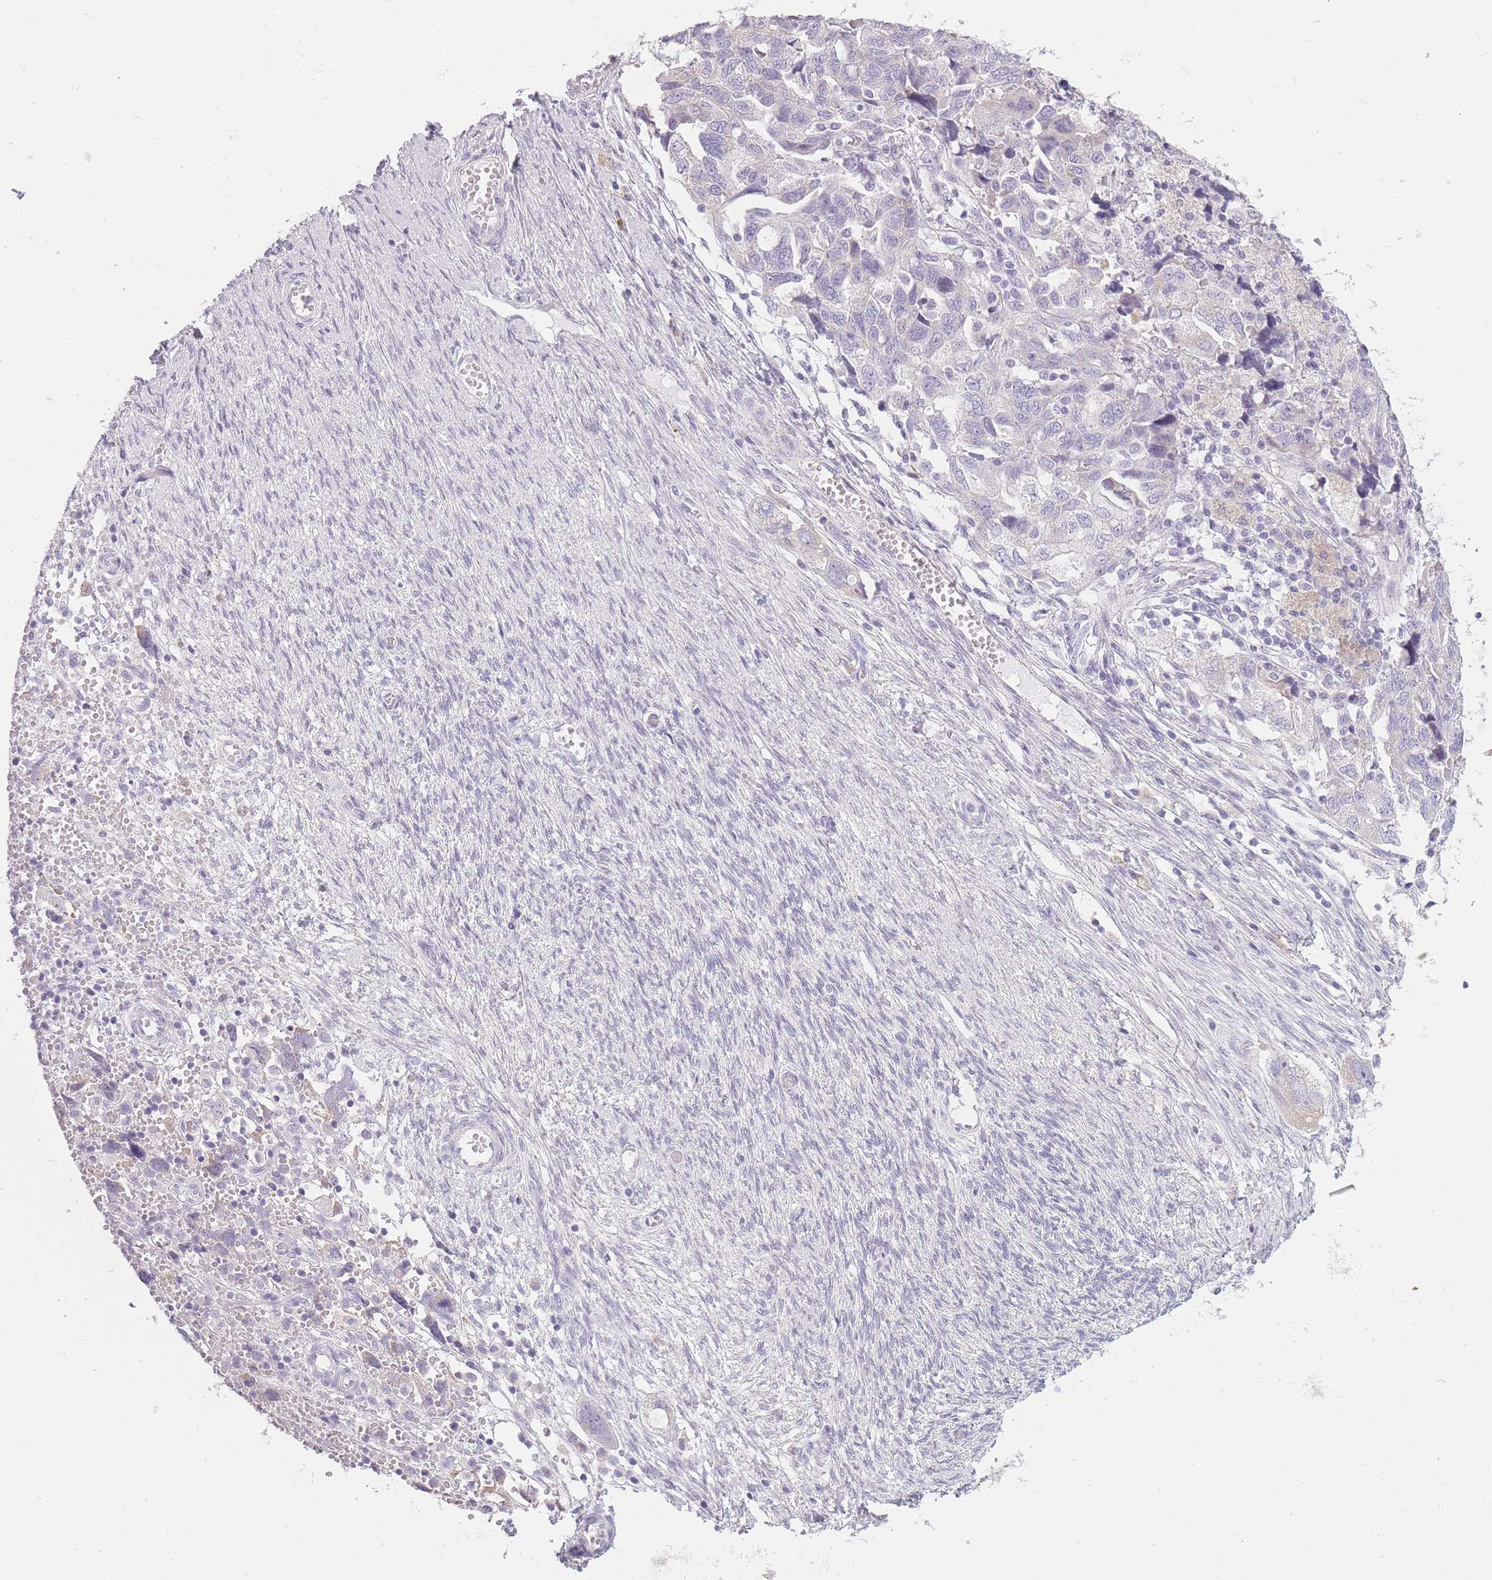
{"staining": {"intensity": "negative", "quantity": "none", "location": "none"}, "tissue": "ovarian cancer", "cell_type": "Tumor cells", "image_type": "cancer", "snomed": [{"axis": "morphology", "description": "Carcinoma, NOS"}, {"axis": "morphology", "description": "Cystadenocarcinoma, serous, NOS"}, {"axis": "topography", "description": "Ovary"}], "caption": "Immunohistochemistry histopathology image of serous cystadenocarcinoma (ovarian) stained for a protein (brown), which demonstrates no staining in tumor cells.", "gene": "TMEM236", "patient": {"sex": "female", "age": 69}}